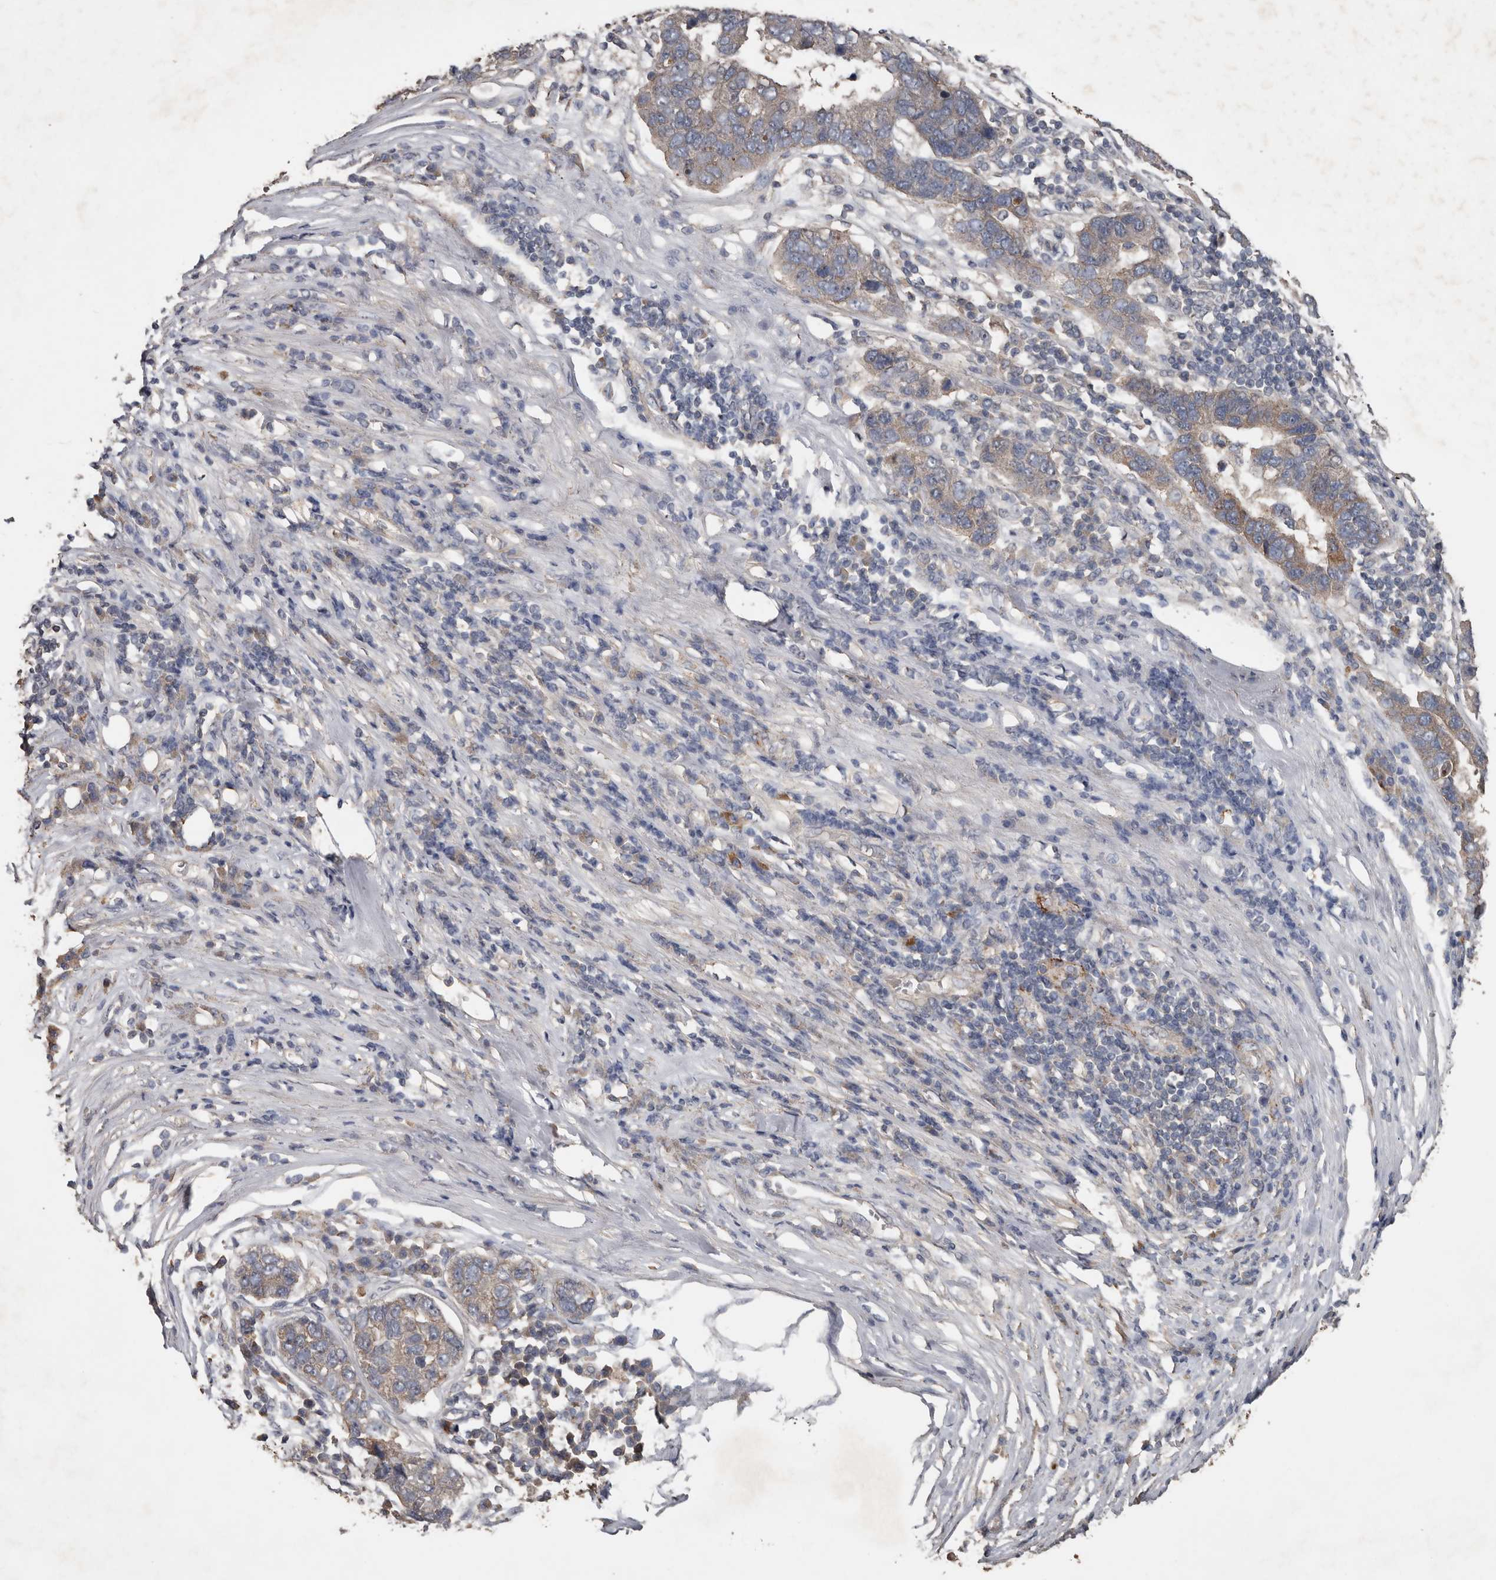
{"staining": {"intensity": "weak", "quantity": "<25%", "location": "cytoplasmic/membranous"}, "tissue": "pancreatic cancer", "cell_type": "Tumor cells", "image_type": "cancer", "snomed": [{"axis": "morphology", "description": "Adenocarcinoma, NOS"}, {"axis": "topography", "description": "Pancreas"}], "caption": "Immunohistochemistry (IHC) of adenocarcinoma (pancreatic) shows no expression in tumor cells. (Stains: DAB immunohistochemistry with hematoxylin counter stain, Microscopy: brightfield microscopy at high magnification).", "gene": "HYAL4", "patient": {"sex": "female", "age": 61}}